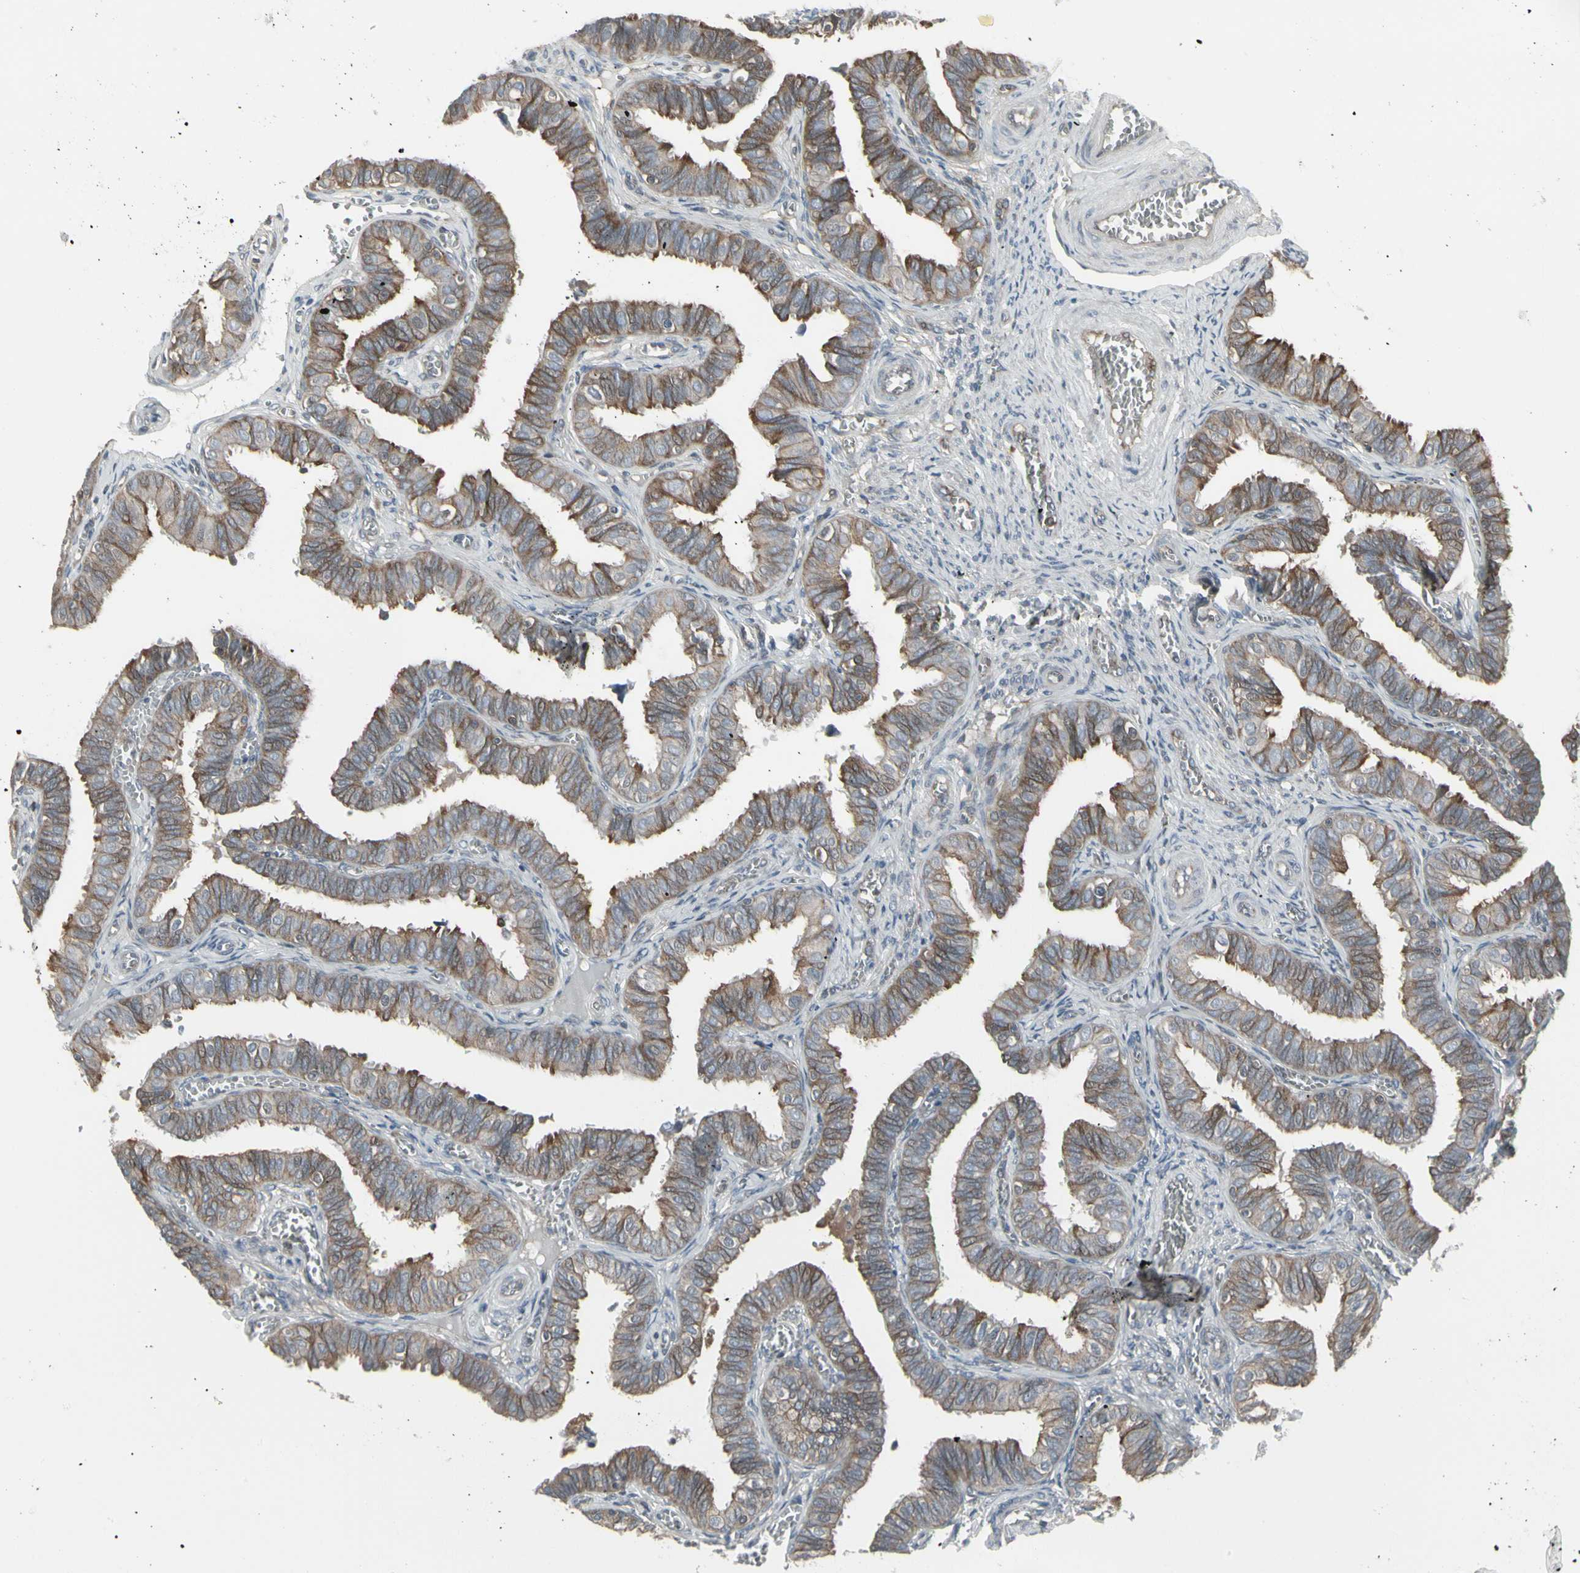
{"staining": {"intensity": "moderate", "quantity": ">75%", "location": "cytoplasmic/membranous"}, "tissue": "fallopian tube", "cell_type": "Glandular cells", "image_type": "normal", "snomed": [{"axis": "morphology", "description": "Normal tissue, NOS"}, {"axis": "topography", "description": "Fallopian tube"}], "caption": "A high-resolution micrograph shows immunohistochemistry staining of normal fallopian tube, which reveals moderate cytoplasmic/membranous expression in approximately >75% of glandular cells.", "gene": "EPS15", "patient": {"sex": "female", "age": 46}}